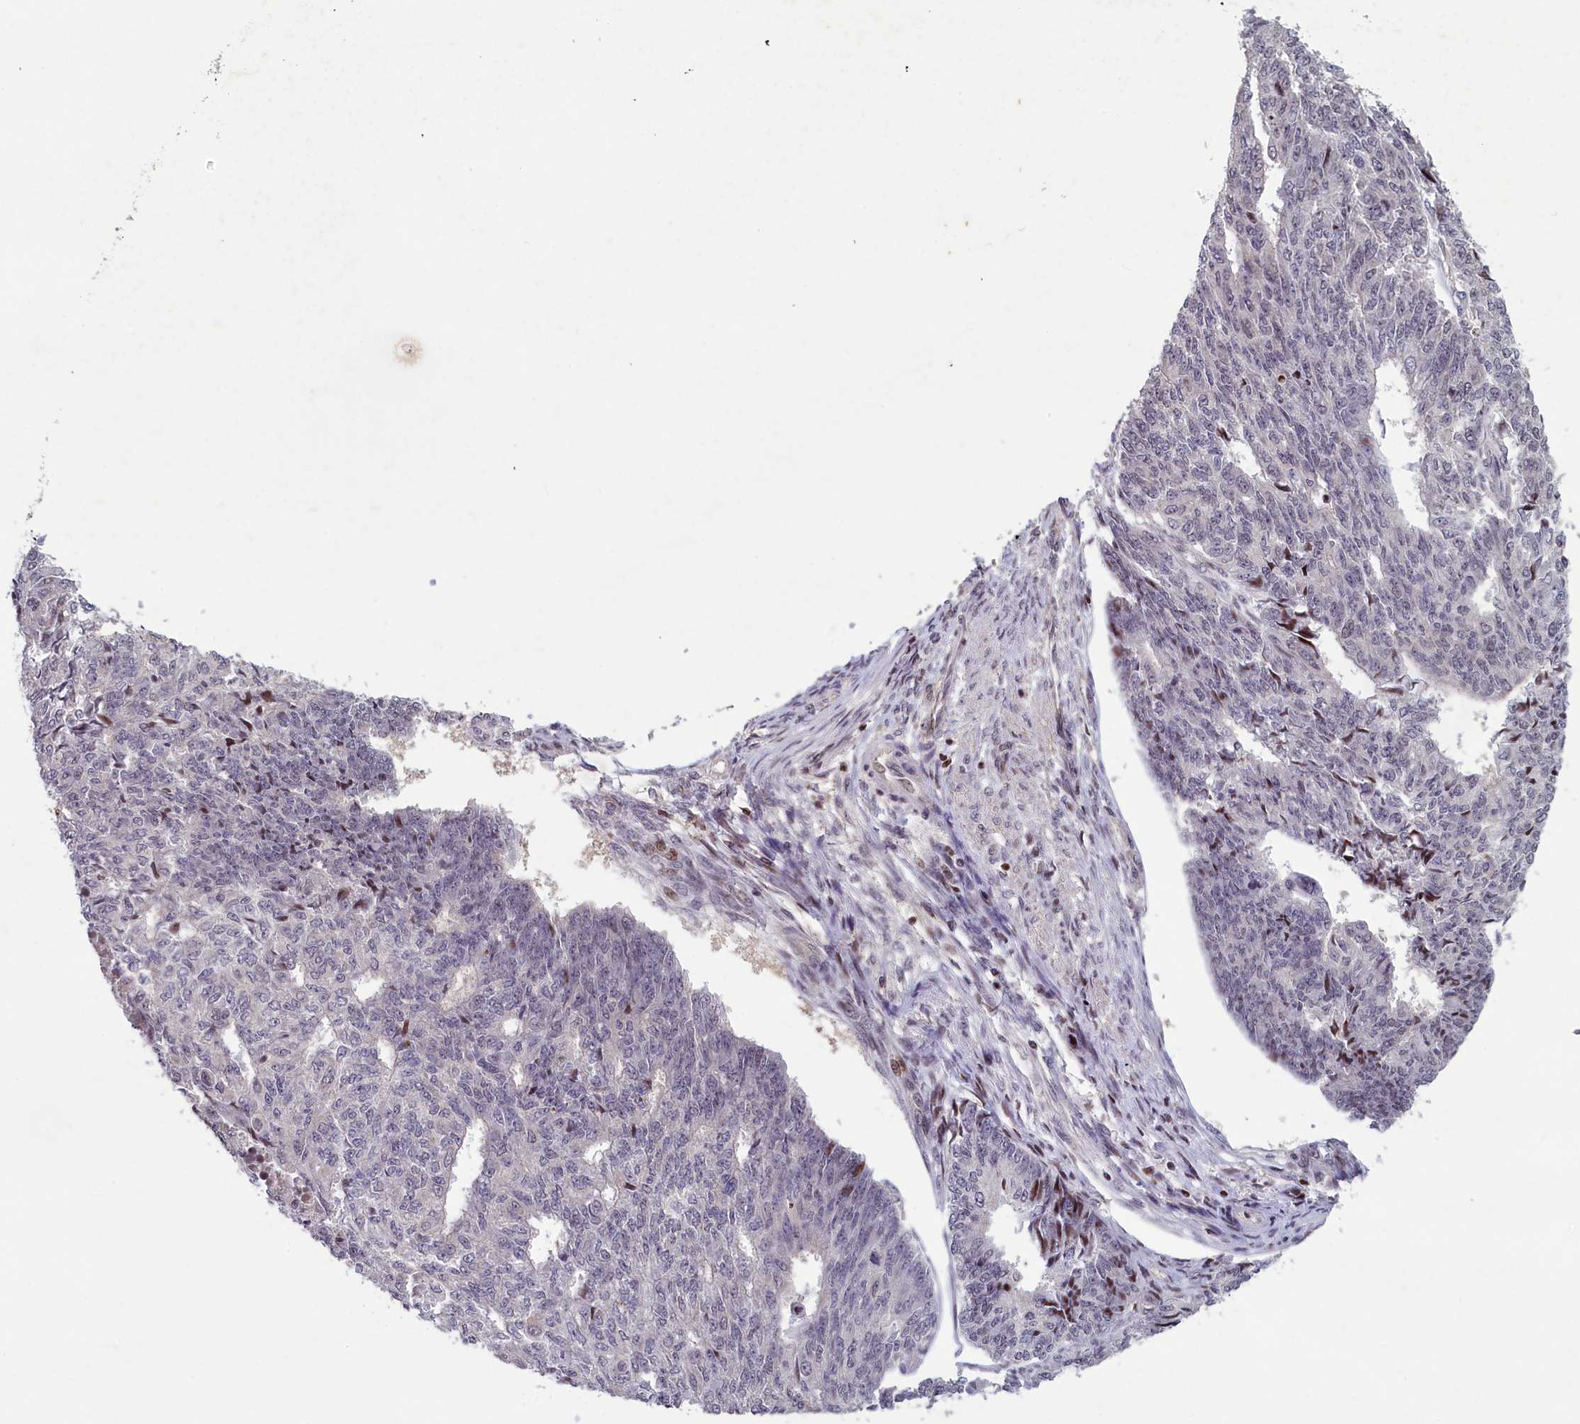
{"staining": {"intensity": "moderate", "quantity": "<25%", "location": "nuclear"}, "tissue": "endometrial cancer", "cell_type": "Tumor cells", "image_type": "cancer", "snomed": [{"axis": "morphology", "description": "Adenocarcinoma, NOS"}, {"axis": "topography", "description": "Endometrium"}], "caption": "Adenocarcinoma (endometrial) tissue demonstrates moderate nuclear staining in about <25% of tumor cells", "gene": "NUBP1", "patient": {"sex": "female", "age": 32}}